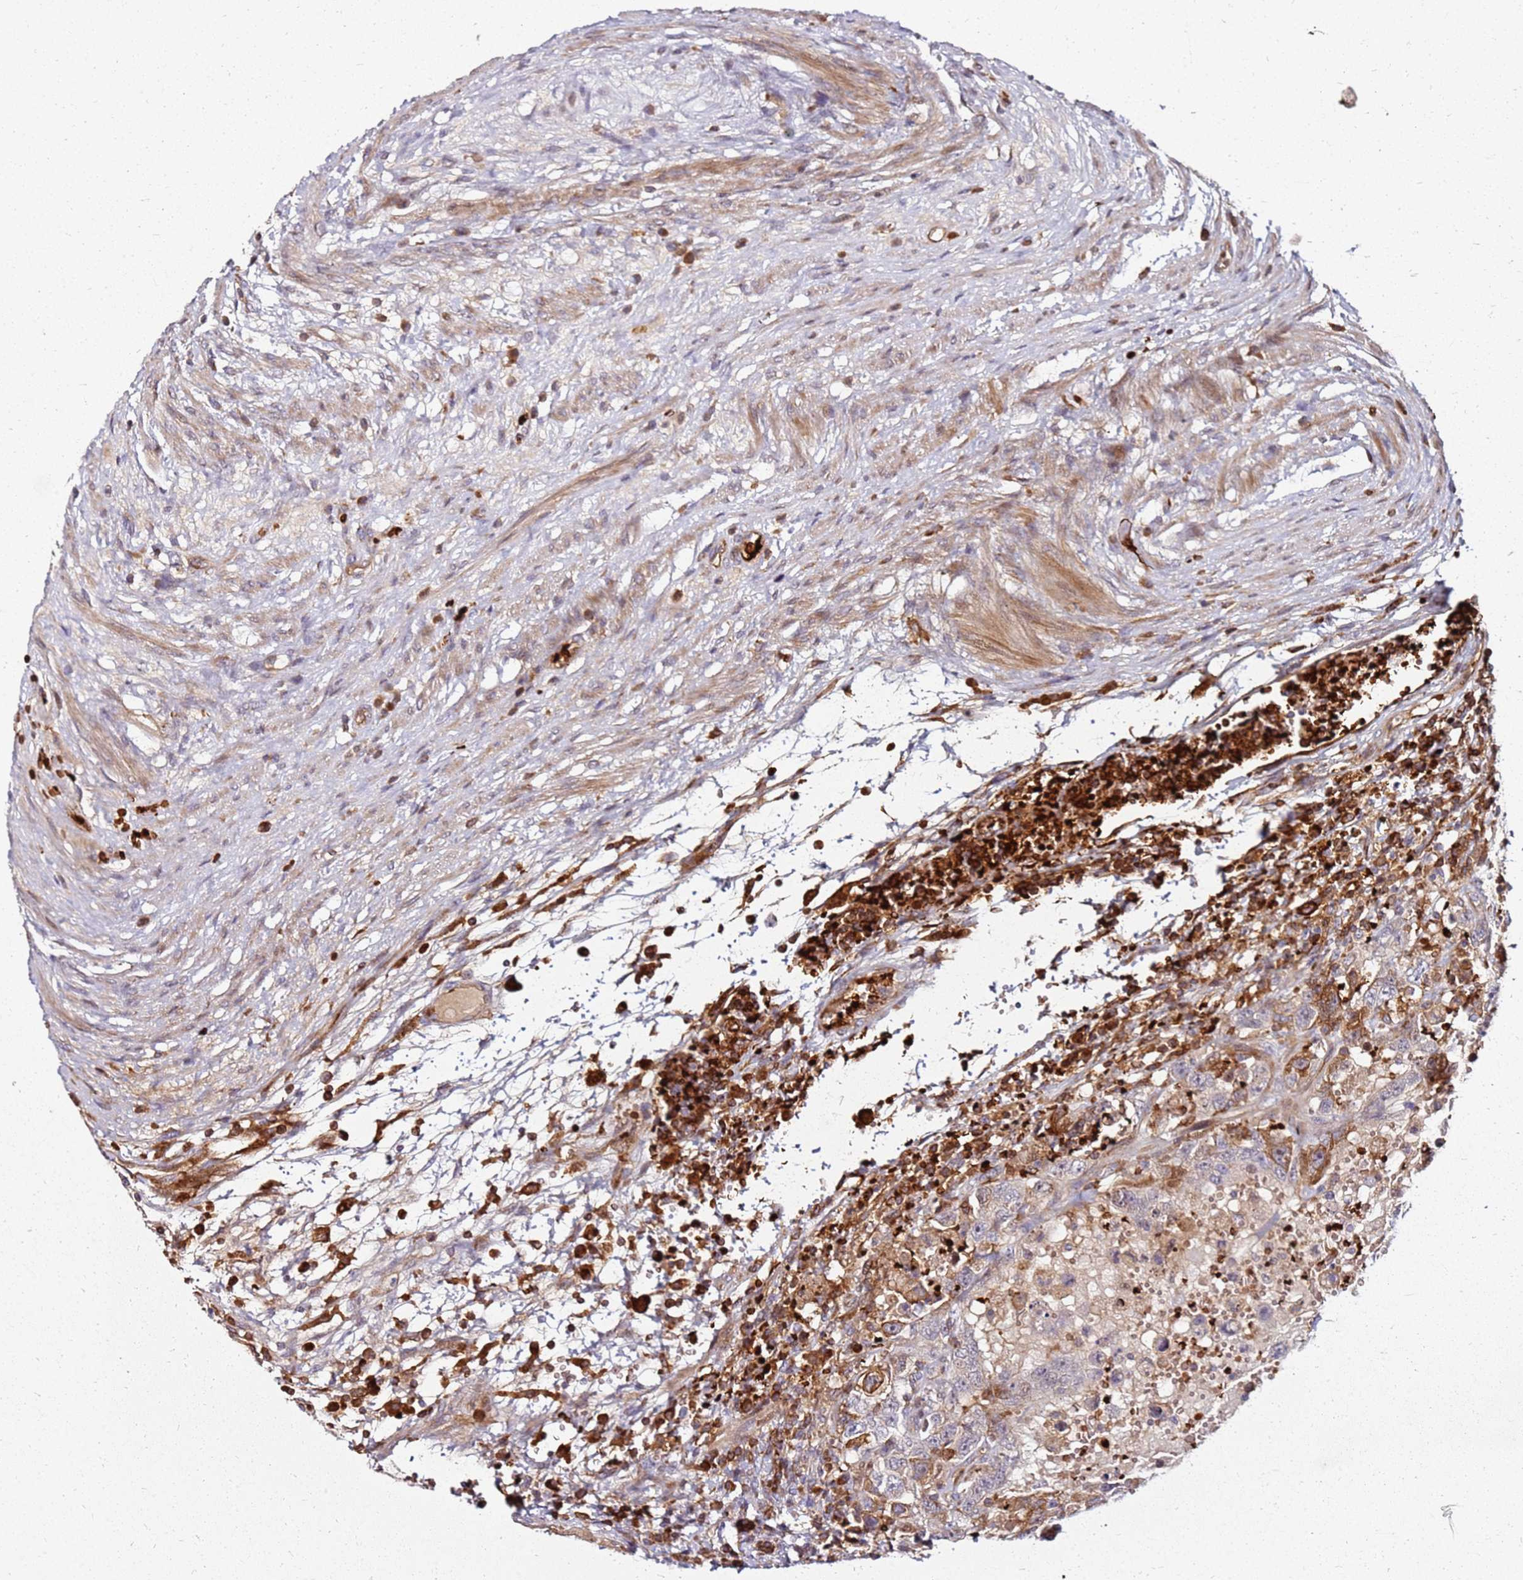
{"staining": {"intensity": "moderate", "quantity": "<25%", "location": "cytoplasmic/membranous"}, "tissue": "testis cancer", "cell_type": "Tumor cells", "image_type": "cancer", "snomed": [{"axis": "morphology", "description": "Carcinoma, Embryonal, NOS"}, {"axis": "topography", "description": "Testis"}], "caption": "The histopathology image demonstrates a brown stain indicating the presence of a protein in the cytoplasmic/membranous of tumor cells in testis cancer. (Stains: DAB in brown, nuclei in blue, Microscopy: brightfield microscopy at high magnification).", "gene": "RNF11", "patient": {"sex": "male", "age": 26}}